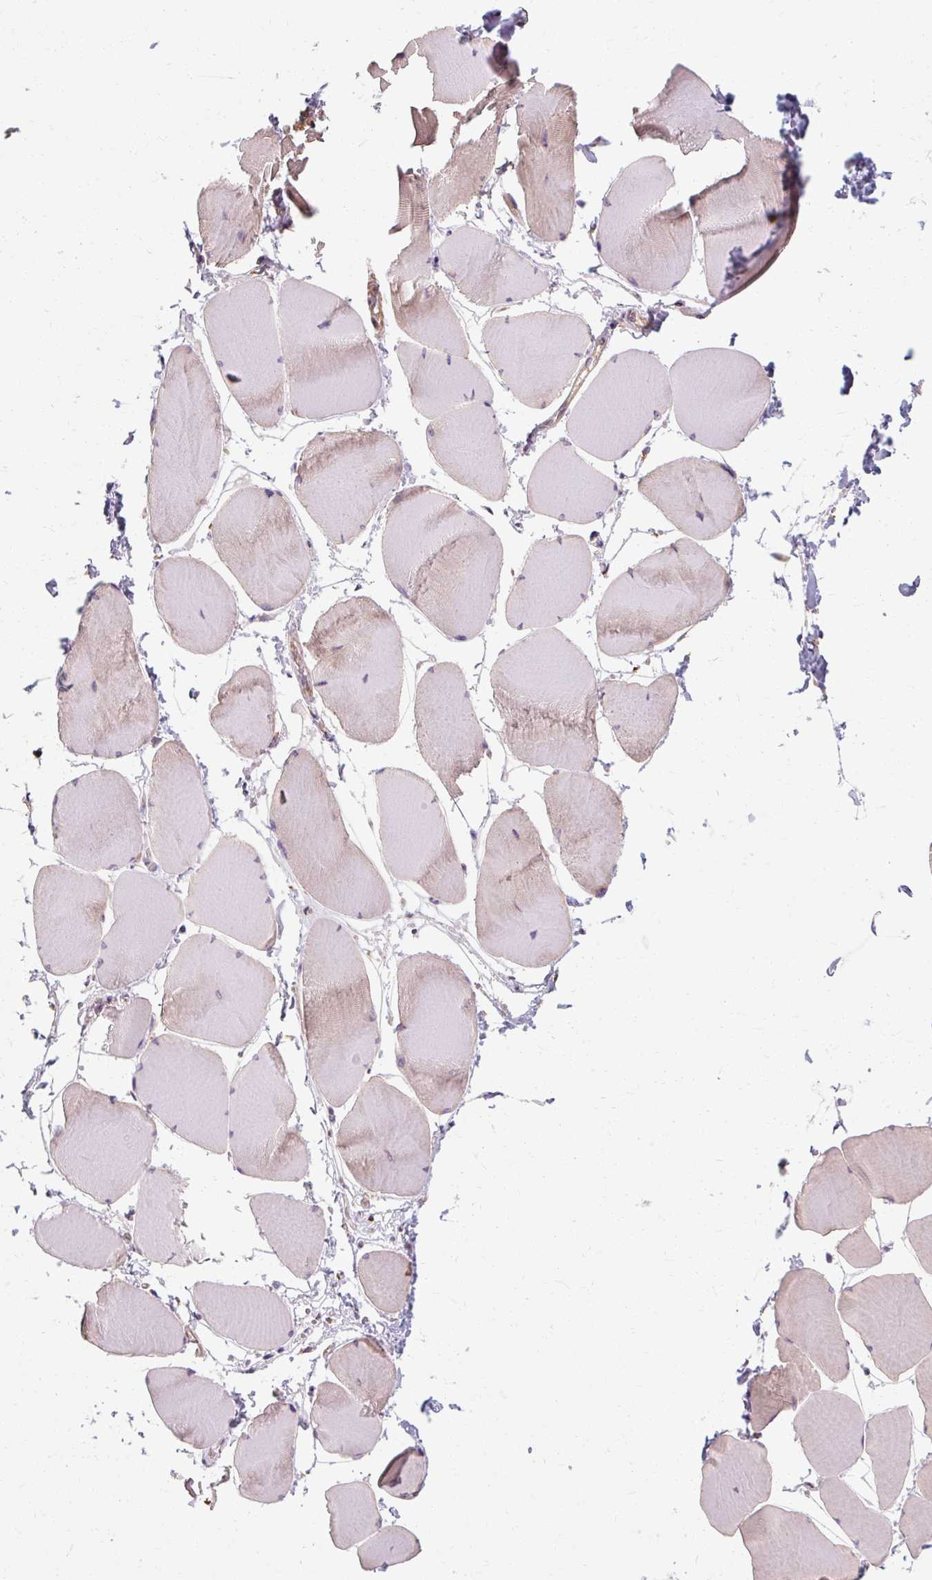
{"staining": {"intensity": "weak", "quantity": "<25%", "location": "cytoplasmic/membranous"}, "tissue": "skeletal muscle", "cell_type": "Myocytes", "image_type": "normal", "snomed": [{"axis": "morphology", "description": "Normal tissue, NOS"}, {"axis": "topography", "description": "Skeletal muscle"}], "caption": "High power microscopy histopathology image of an immunohistochemistry (IHC) image of normal skeletal muscle, revealing no significant staining in myocytes.", "gene": "TBC1D4", "patient": {"sex": "male", "age": 25}}